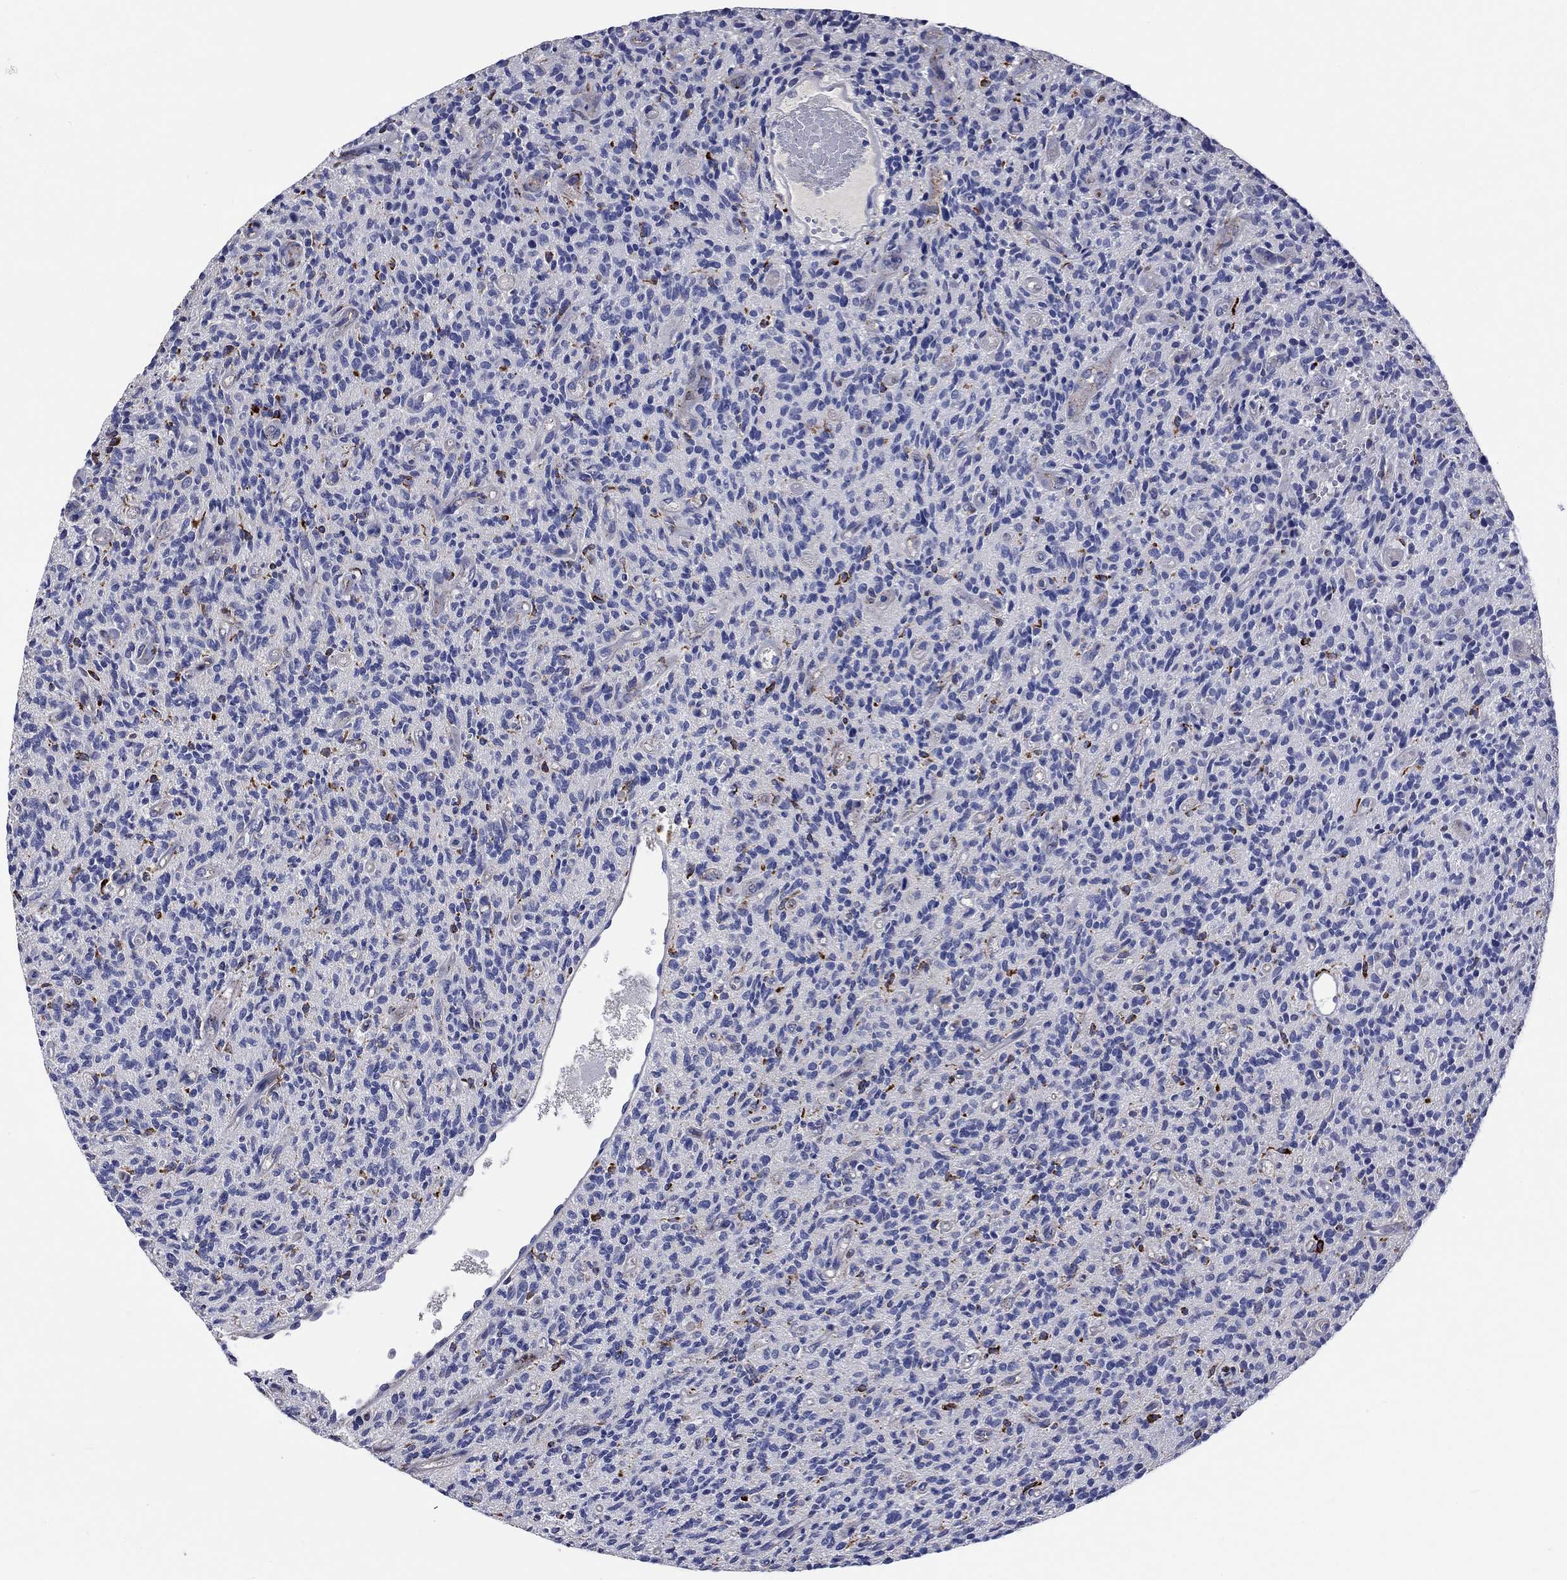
{"staining": {"intensity": "strong", "quantity": "<25%", "location": "cytoplasmic/membranous"}, "tissue": "glioma", "cell_type": "Tumor cells", "image_type": "cancer", "snomed": [{"axis": "morphology", "description": "Glioma, malignant, High grade"}, {"axis": "topography", "description": "Brain"}], "caption": "Immunohistochemical staining of glioma shows medium levels of strong cytoplasmic/membranous protein positivity in about <25% of tumor cells.", "gene": "CTSB", "patient": {"sex": "male", "age": 64}}